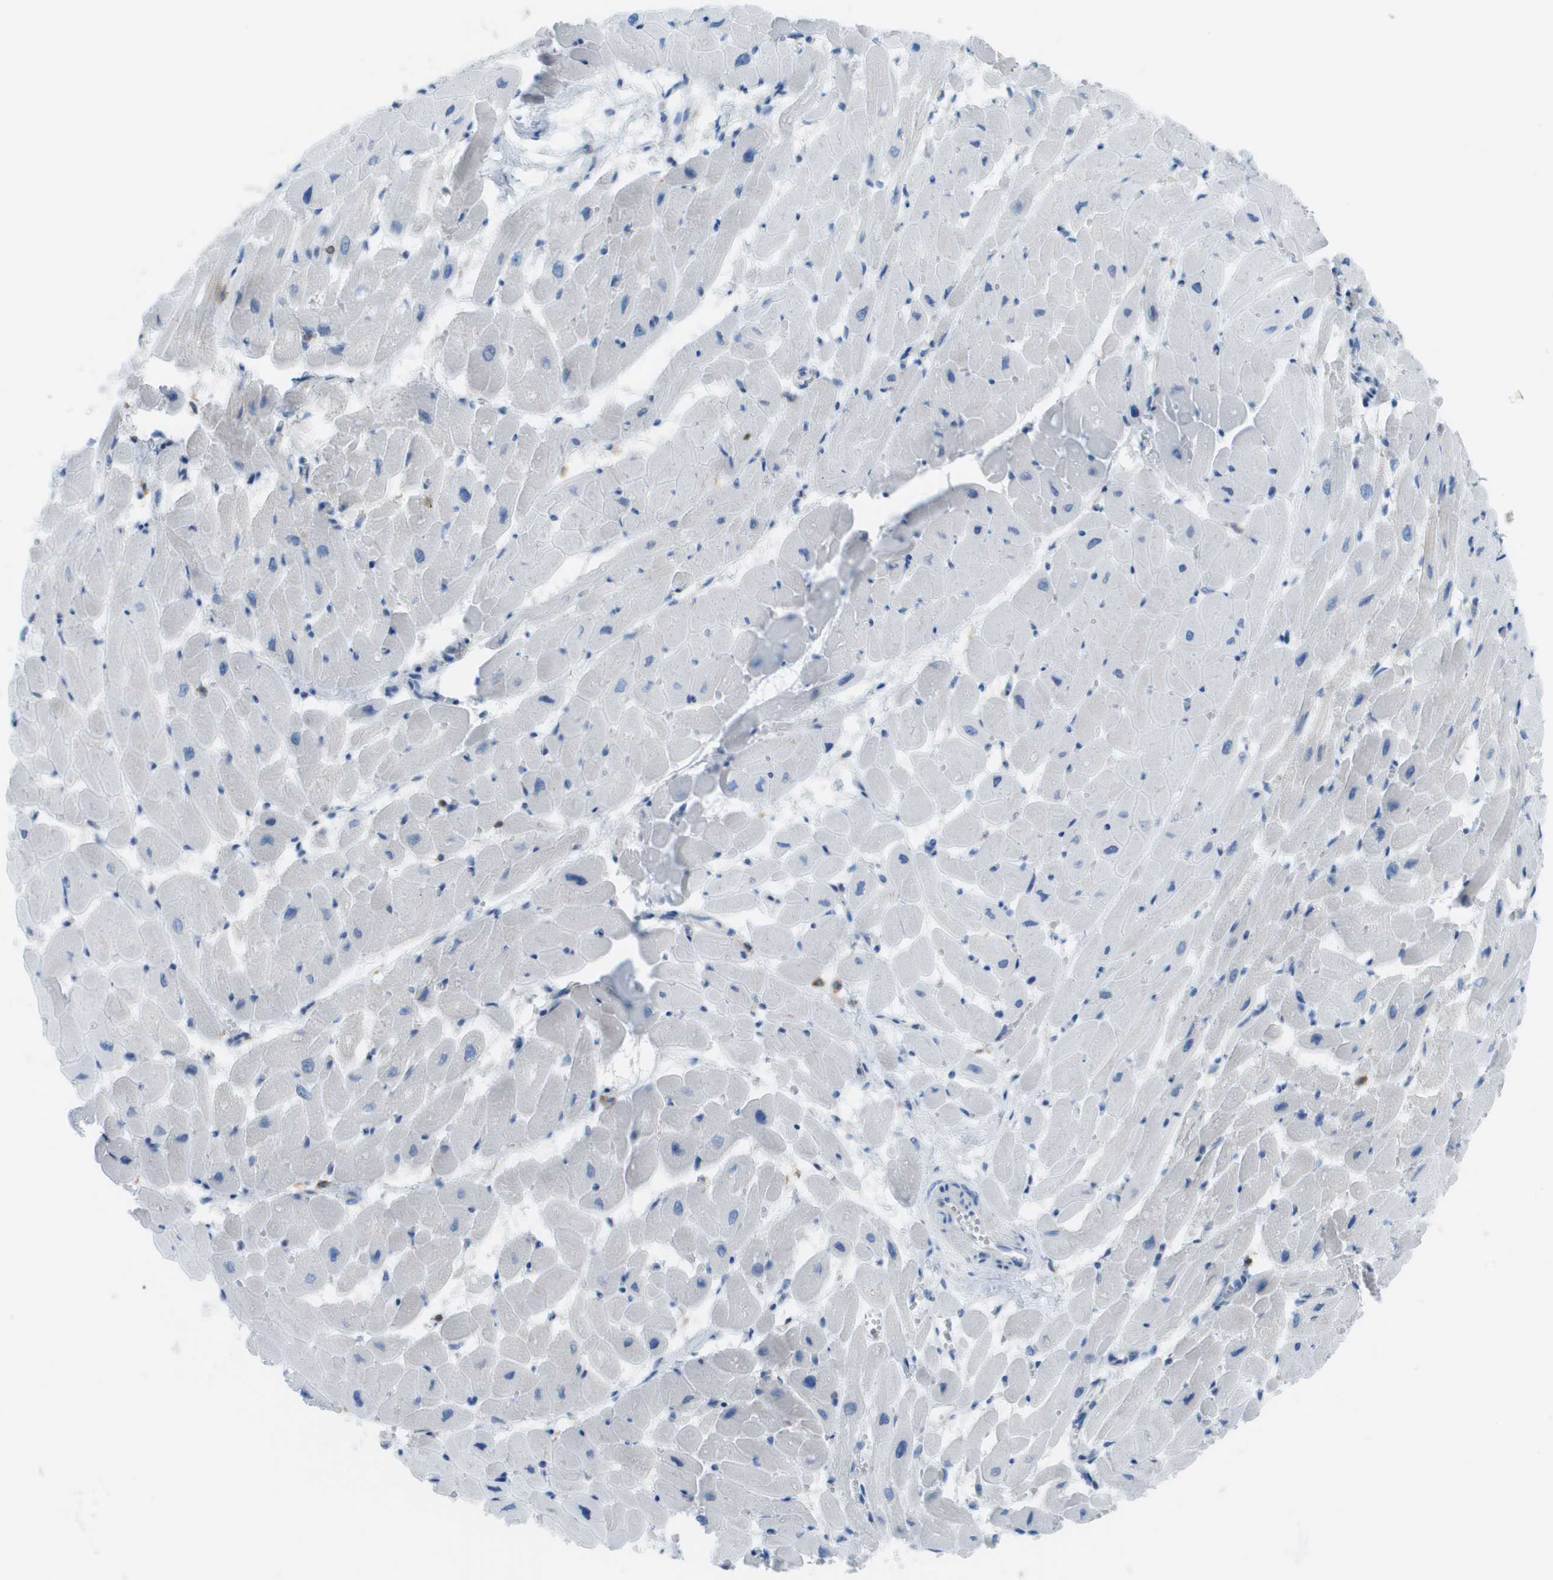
{"staining": {"intensity": "negative", "quantity": "none", "location": "none"}, "tissue": "heart muscle", "cell_type": "Cardiomyocytes", "image_type": "normal", "snomed": [{"axis": "morphology", "description": "Normal tissue, NOS"}, {"axis": "topography", "description": "Heart"}], "caption": "This is an immunohistochemistry photomicrograph of unremarkable heart muscle. There is no positivity in cardiomyocytes.", "gene": "APBB1IP", "patient": {"sex": "male", "age": 45}}